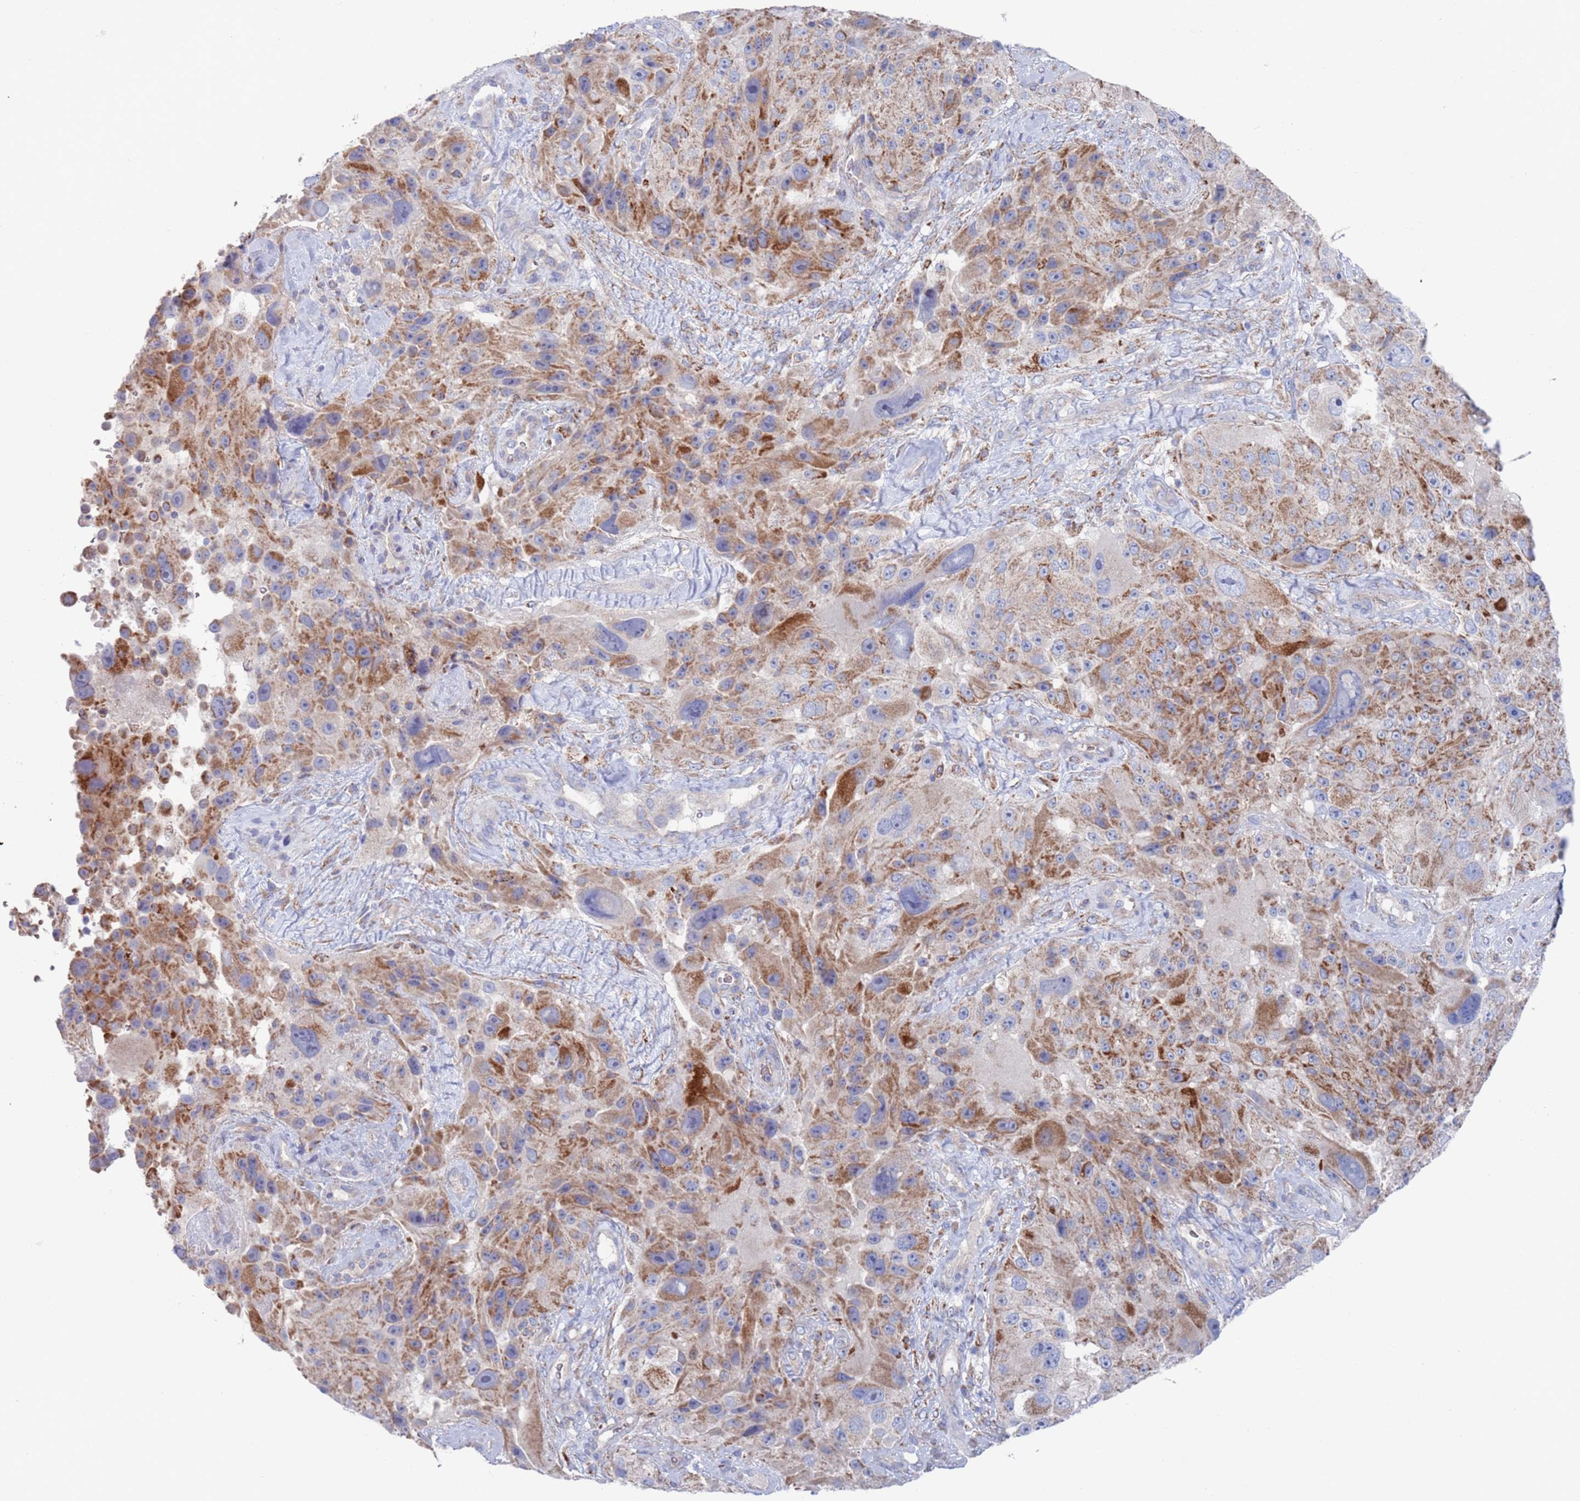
{"staining": {"intensity": "moderate", "quantity": ">75%", "location": "cytoplasmic/membranous"}, "tissue": "melanoma", "cell_type": "Tumor cells", "image_type": "cancer", "snomed": [{"axis": "morphology", "description": "Malignant melanoma, Metastatic site"}, {"axis": "topography", "description": "Lymph node"}], "caption": "Malignant melanoma (metastatic site) tissue reveals moderate cytoplasmic/membranous staining in about >75% of tumor cells The staining was performed using DAB, with brown indicating positive protein expression. Nuclei are stained blue with hematoxylin.", "gene": "CHCHD6", "patient": {"sex": "male", "age": 62}}